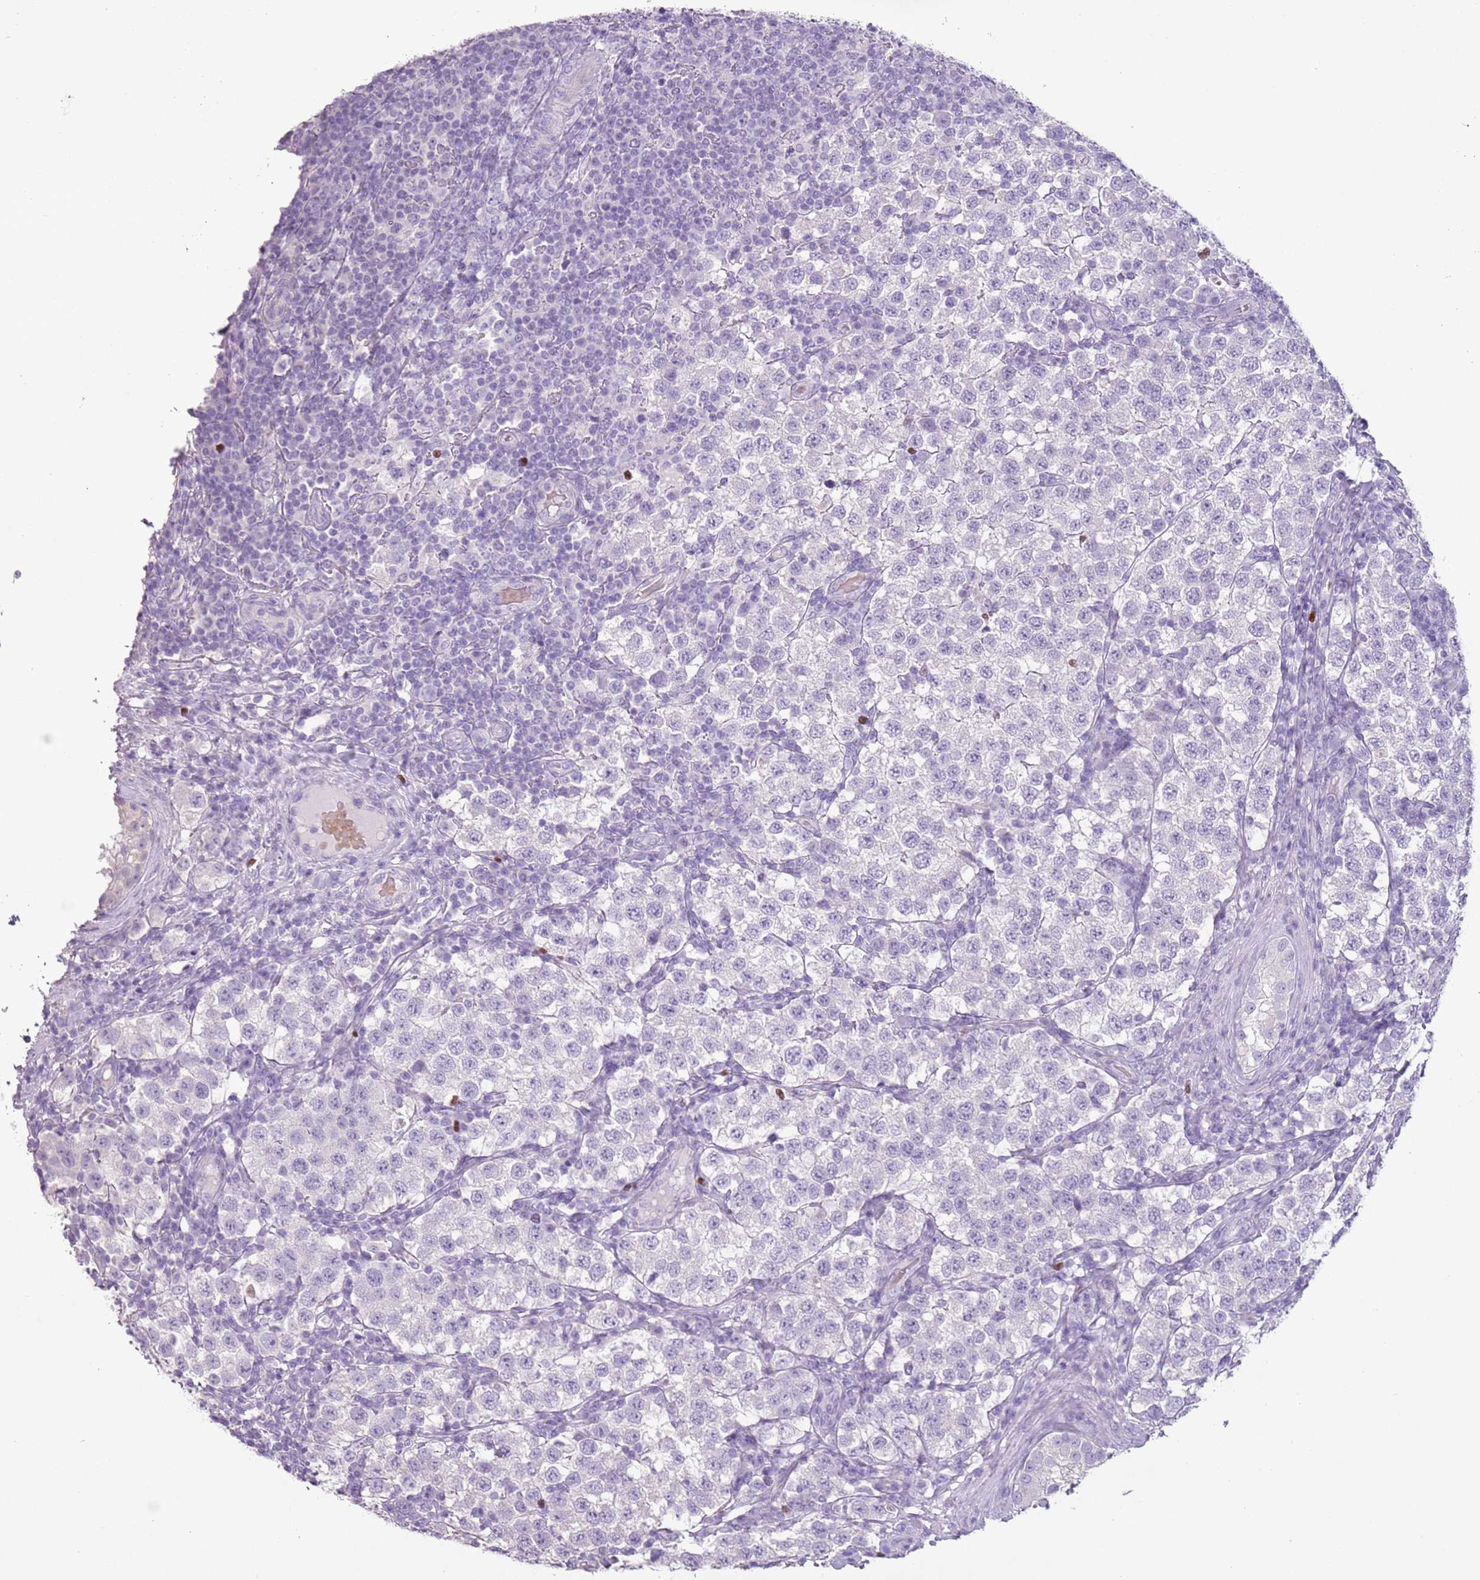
{"staining": {"intensity": "negative", "quantity": "none", "location": "none"}, "tissue": "testis cancer", "cell_type": "Tumor cells", "image_type": "cancer", "snomed": [{"axis": "morphology", "description": "Seminoma, NOS"}, {"axis": "topography", "description": "Testis"}], "caption": "Immunohistochemistry (IHC) micrograph of human testis cancer stained for a protein (brown), which reveals no staining in tumor cells.", "gene": "CELF6", "patient": {"sex": "male", "age": 34}}